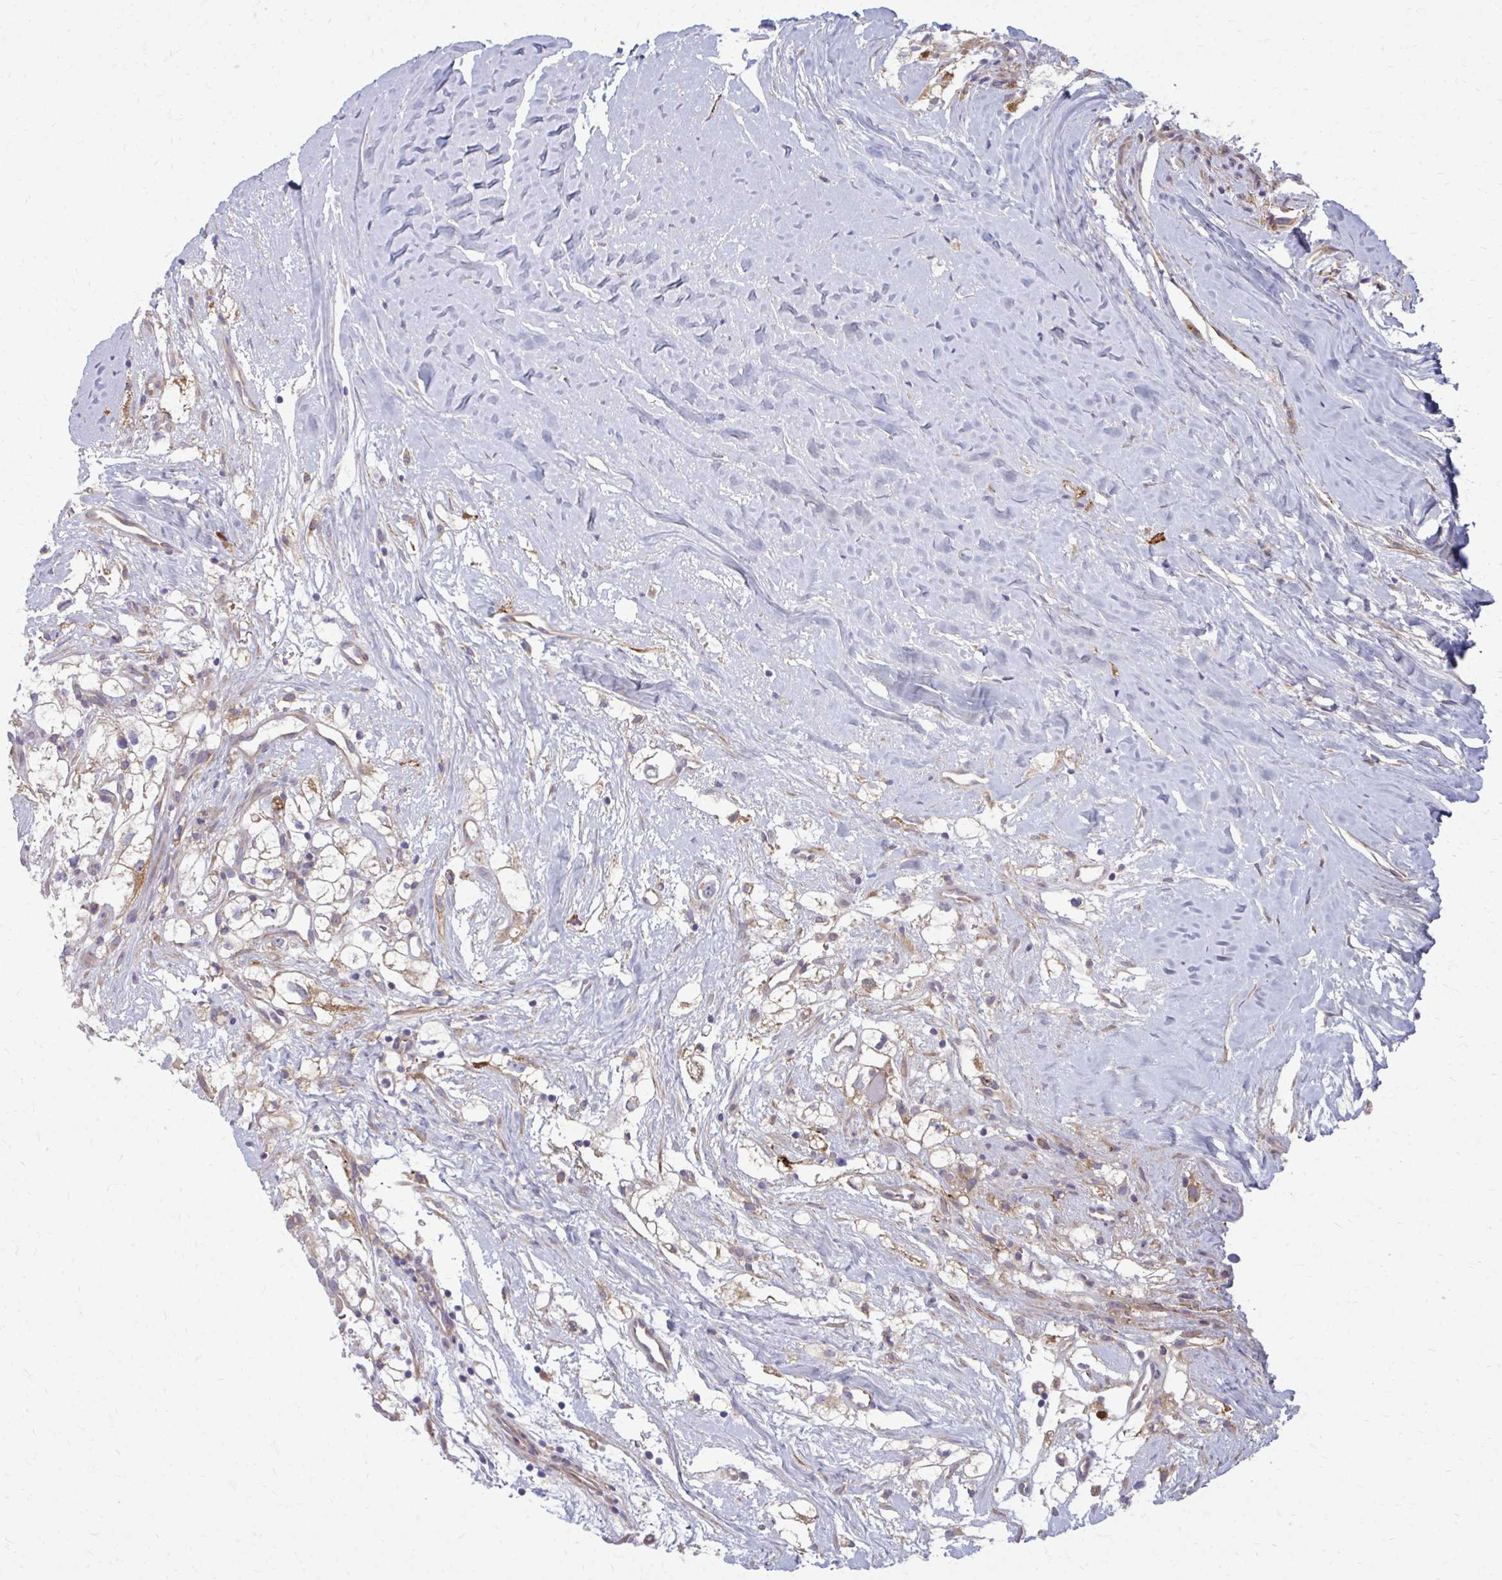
{"staining": {"intensity": "weak", "quantity": "<25%", "location": "cytoplasmic/membranous"}, "tissue": "renal cancer", "cell_type": "Tumor cells", "image_type": "cancer", "snomed": [{"axis": "morphology", "description": "Adenocarcinoma, NOS"}, {"axis": "topography", "description": "Kidney"}], "caption": "Immunohistochemical staining of human renal cancer (adenocarcinoma) shows no significant staining in tumor cells.", "gene": "CEMP1", "patient": {"sex": "male", "age": 59}}